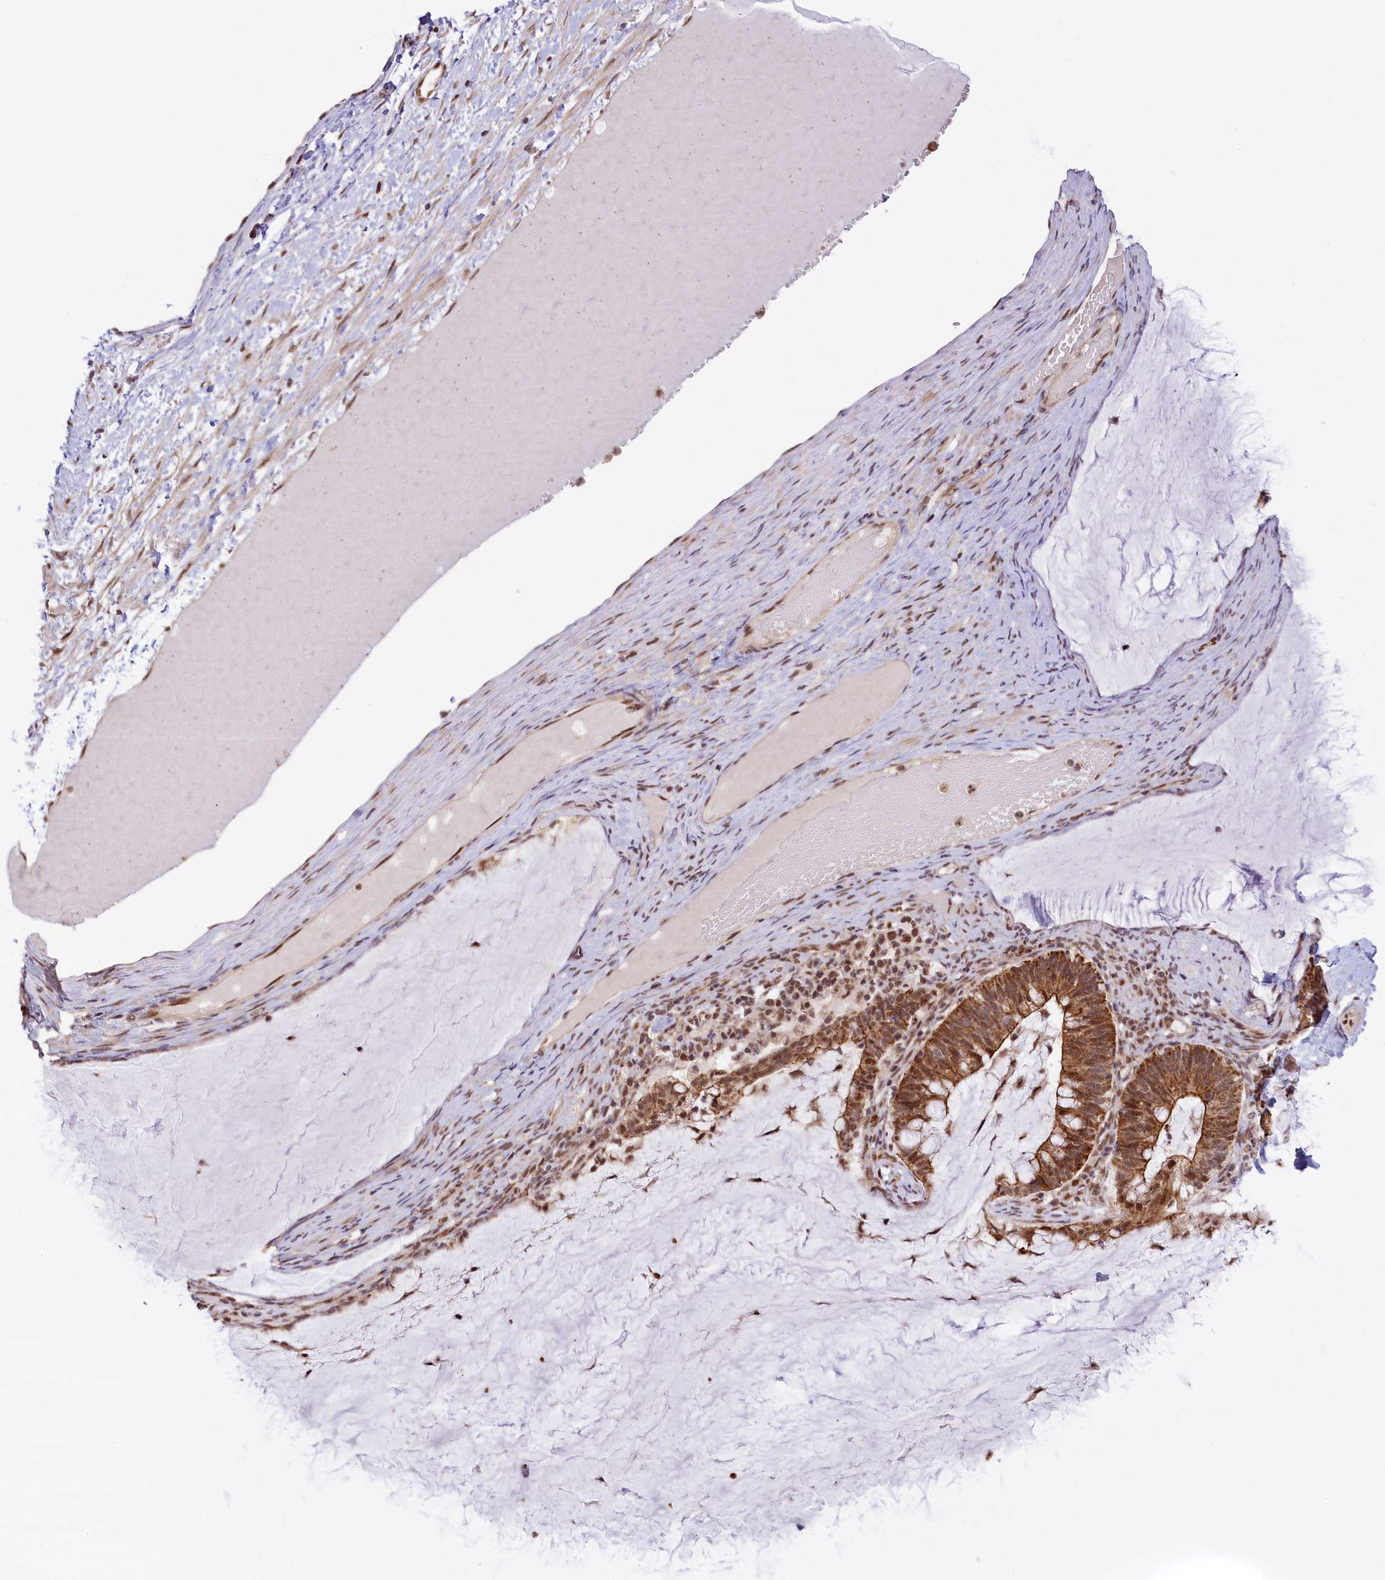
{"staining": {"intensity": "moderate", "quantity": ">75%", "location": "cytoplasmic/membranous"}, "tissue": "ovarian cancer", "cell_type": "Tumor cells", "image_type": "cancer", "snomed": [{"axis": "morphology", "description": "Cystadenocarcinoma, mucinous, NOS"}, {"axis": "topography", "description": "Ovary"}], "caption": "Immunohistochemical staining of ovarian mucinous cystadenocarcinoma exhibits moderate cytoplasmic/membranous protein positivity in approximately >75% of tumor cells. The protein of interest is stained brown, and the nuclei are stained in blue (DAB IHC with brightfield microscopy, high magnification).", "gene": "CARD8", "patient": {"sex": "female", "age": 61}}